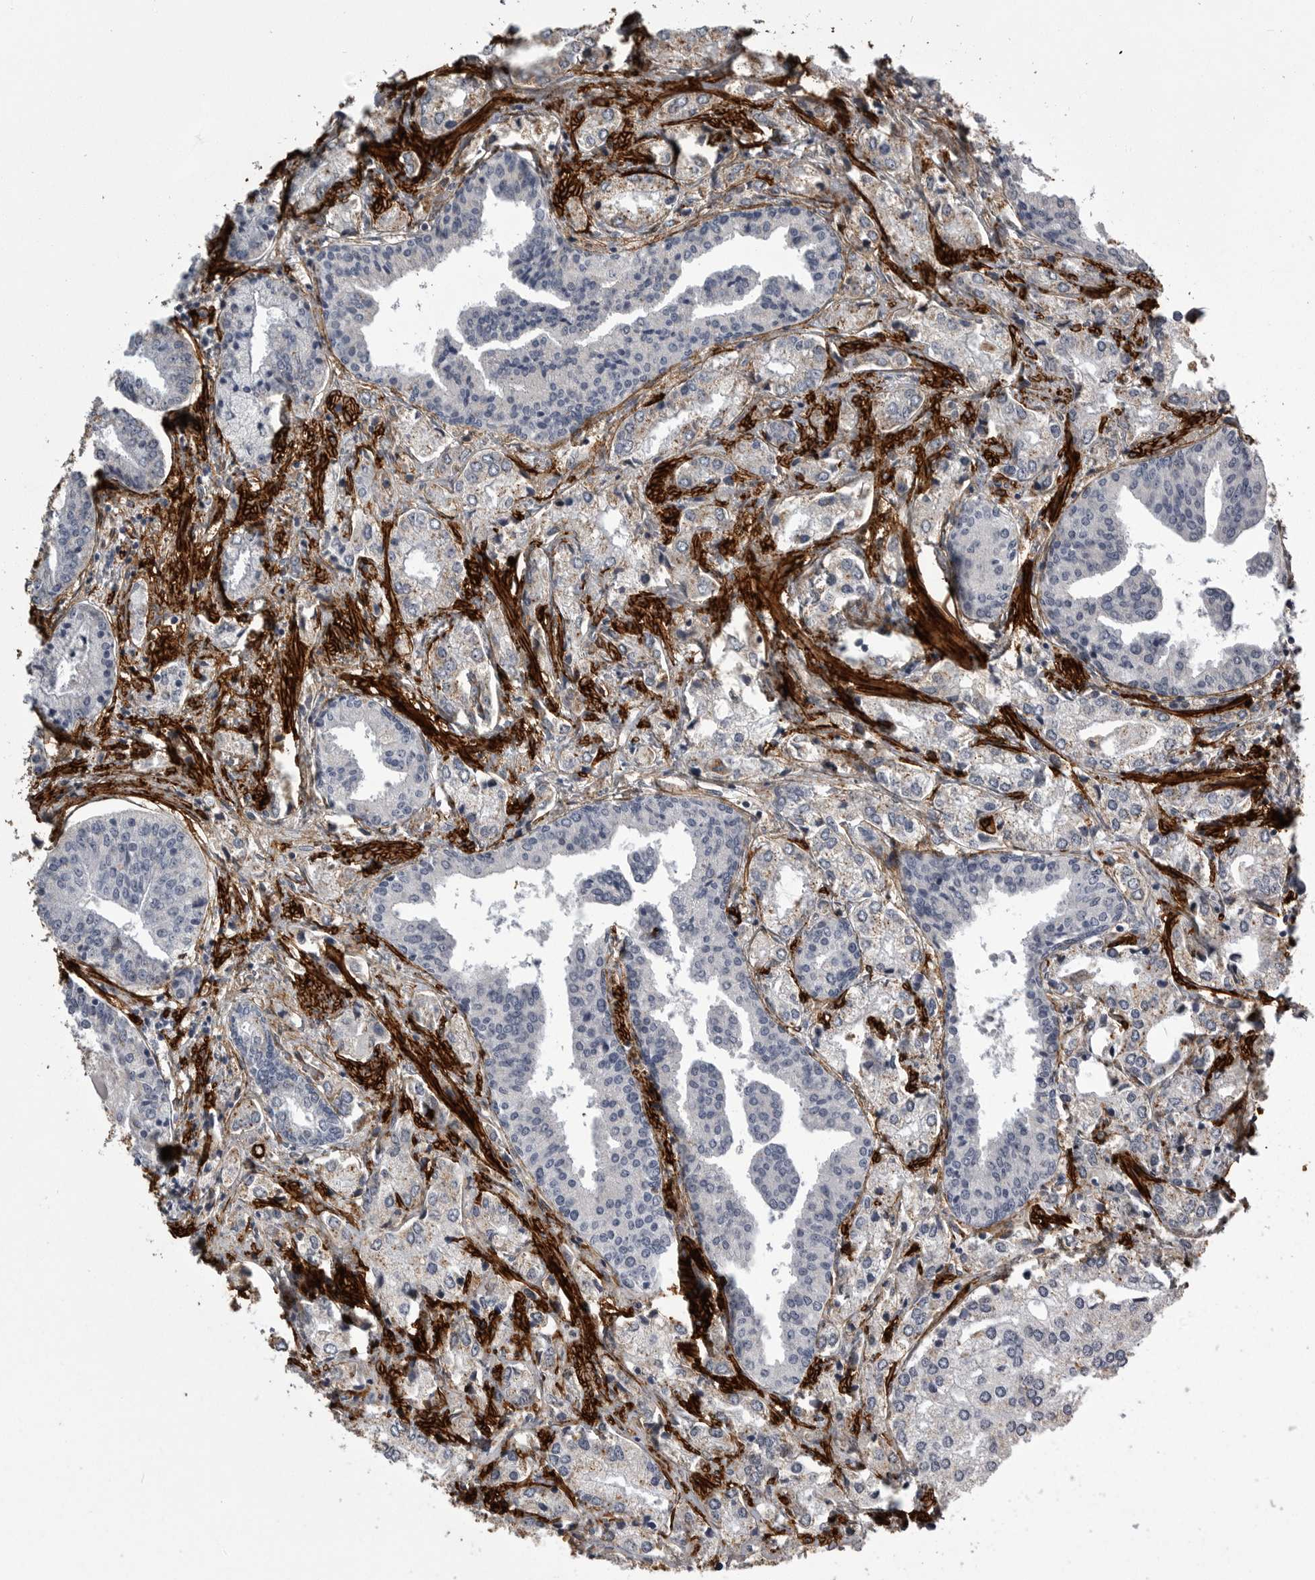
{"staining": {"intensity": "negative", "quantity": "none", "location": "none"}, "tissue": "prostate cancer", "cell_type": "Tumor cells", "image_type": "cancer", "snomed": [{"axis": "morphology", "description": "Adenocarcinoma, High grade"}, {"axis": "topography", "description": "Prostate"}], "caption": "Immunohistochemistry of high-grade adenocarcinoma (prostate) reveals no expression in tumor cells.", "gene": "AOC3", "patient": {"sex": "male", "age": 66}}